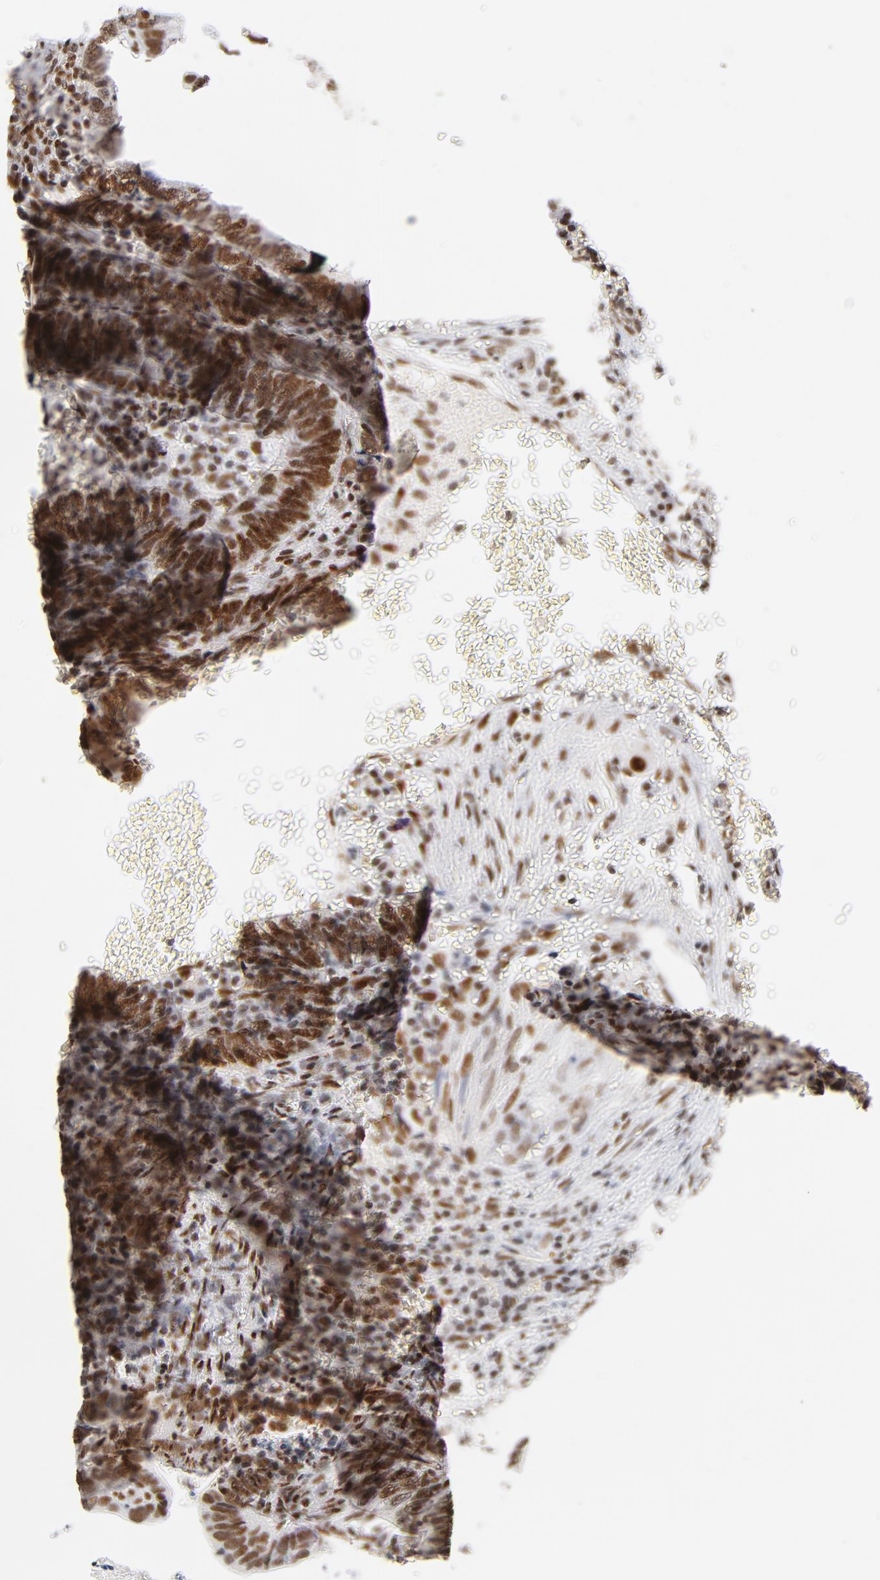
{"staining": {"intensity": "moderate", "quantity": ">75%", "location": "nuclear"}, "tissue": "colorectal cancer", "cell_type": "Tumor cells", "image_type": "cancer", "snomed": [{"axis": "morphology", "description": "Adenocarcinoma, NOS"}, {"axis": "topography", "description": "Colon"}], "caption": "Protein expression analysis of colorectal cancer (adenocarcinoma) displays moderate nuclear positivity in approximately >75% of tumor cells.", "gene": "TP53BP1", "patient": {"sex": "male", "age": 72}}